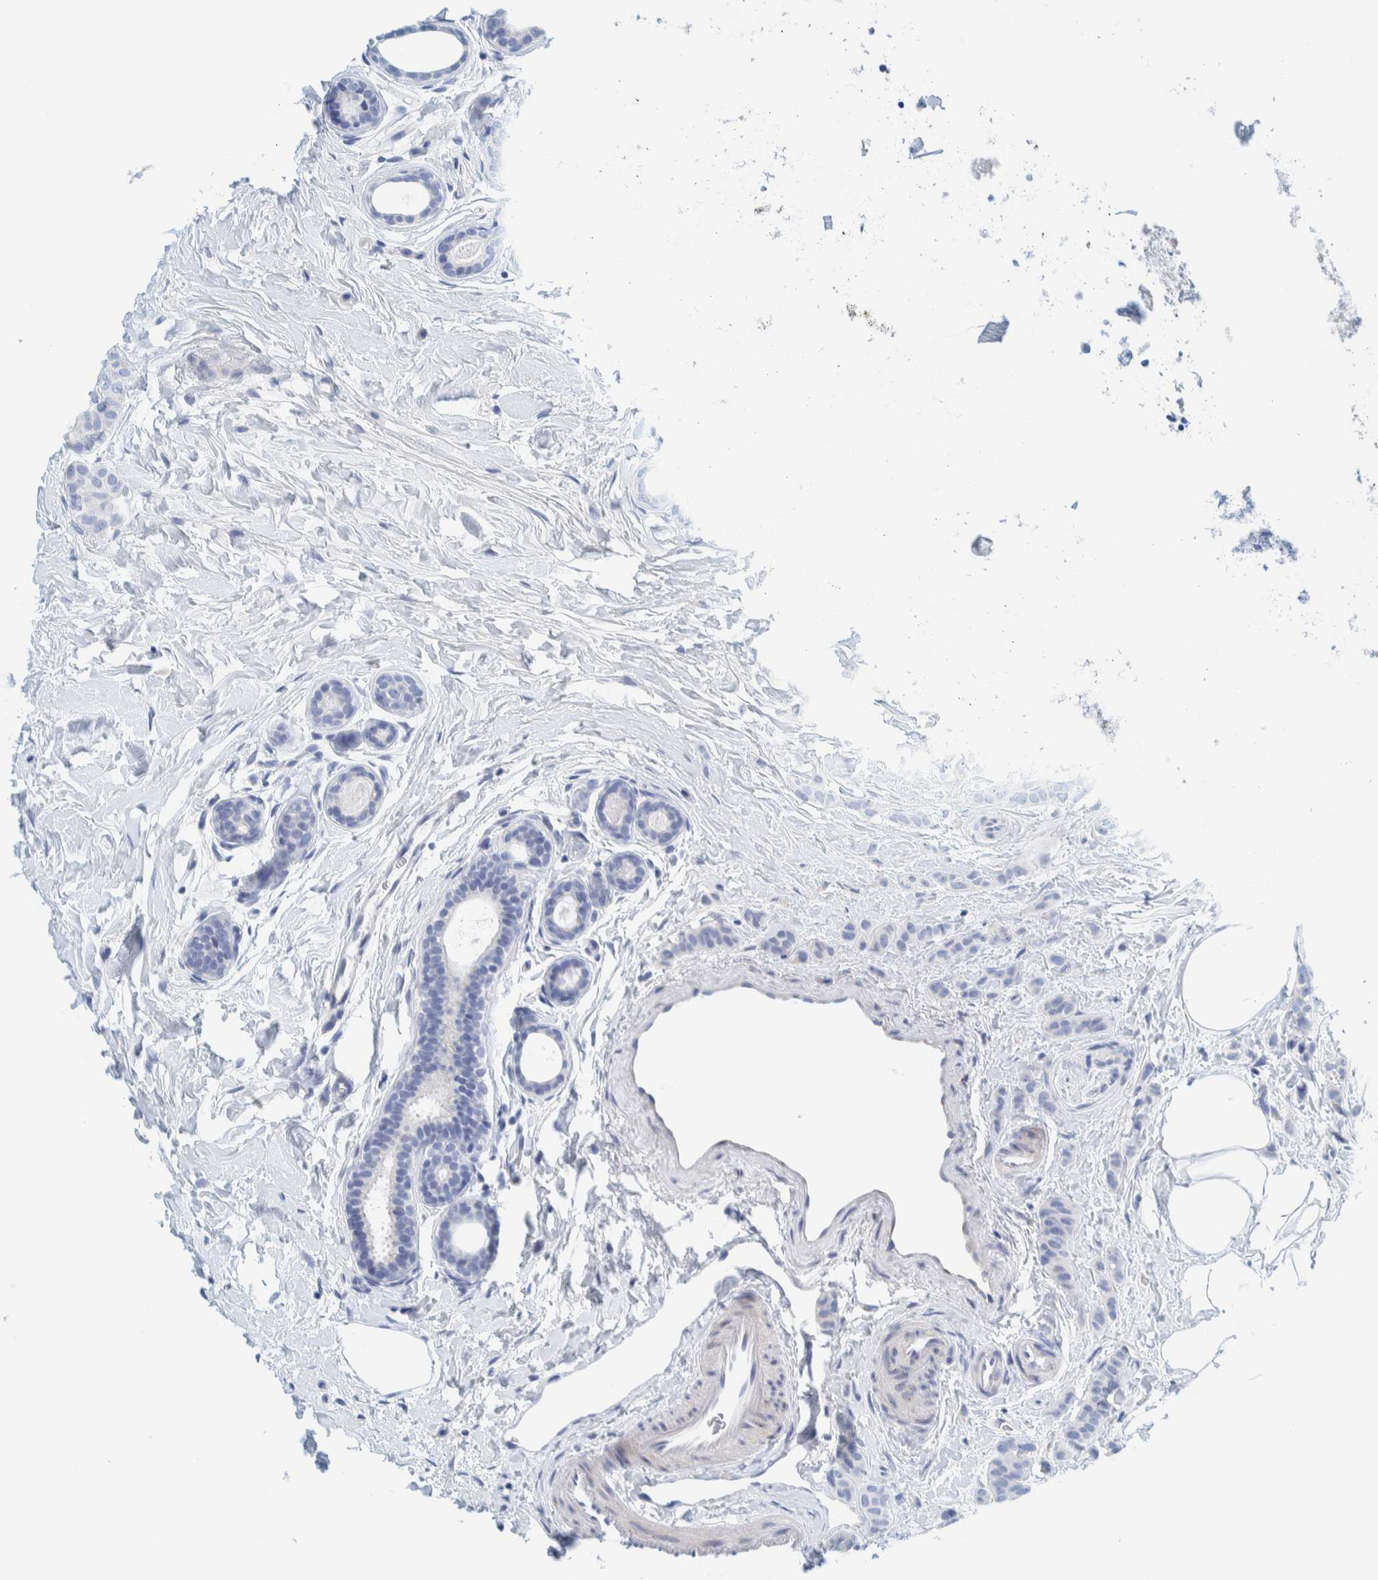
{"staining": {"intensity": "negative", "quantity": "none", "location": "none"}, "tissue": "breast cancer", "cell_type": "Tumor cells", "image_type": "cancer", "snomed": [{"axis": "morphology", "description": "Lobular carcinoma, in situ"}, {"axis": "morphology", "description": "Lobular carcinoma"}, {"axis": "topography", "description": "Breast"}], "caption": "Immunohistochemistry (IHC) micrograph of neoplastic tissue: human breast cancer stained with DAB exhibits no significant protein expression in tumor cells. The staining is performed using DAB (3,3'-diaminobenzidine) brown chromogen with nuclei counter-stained in using hematoxylin.", "gene": "MOG", "patient": {"sex": "female", "age": 41}}